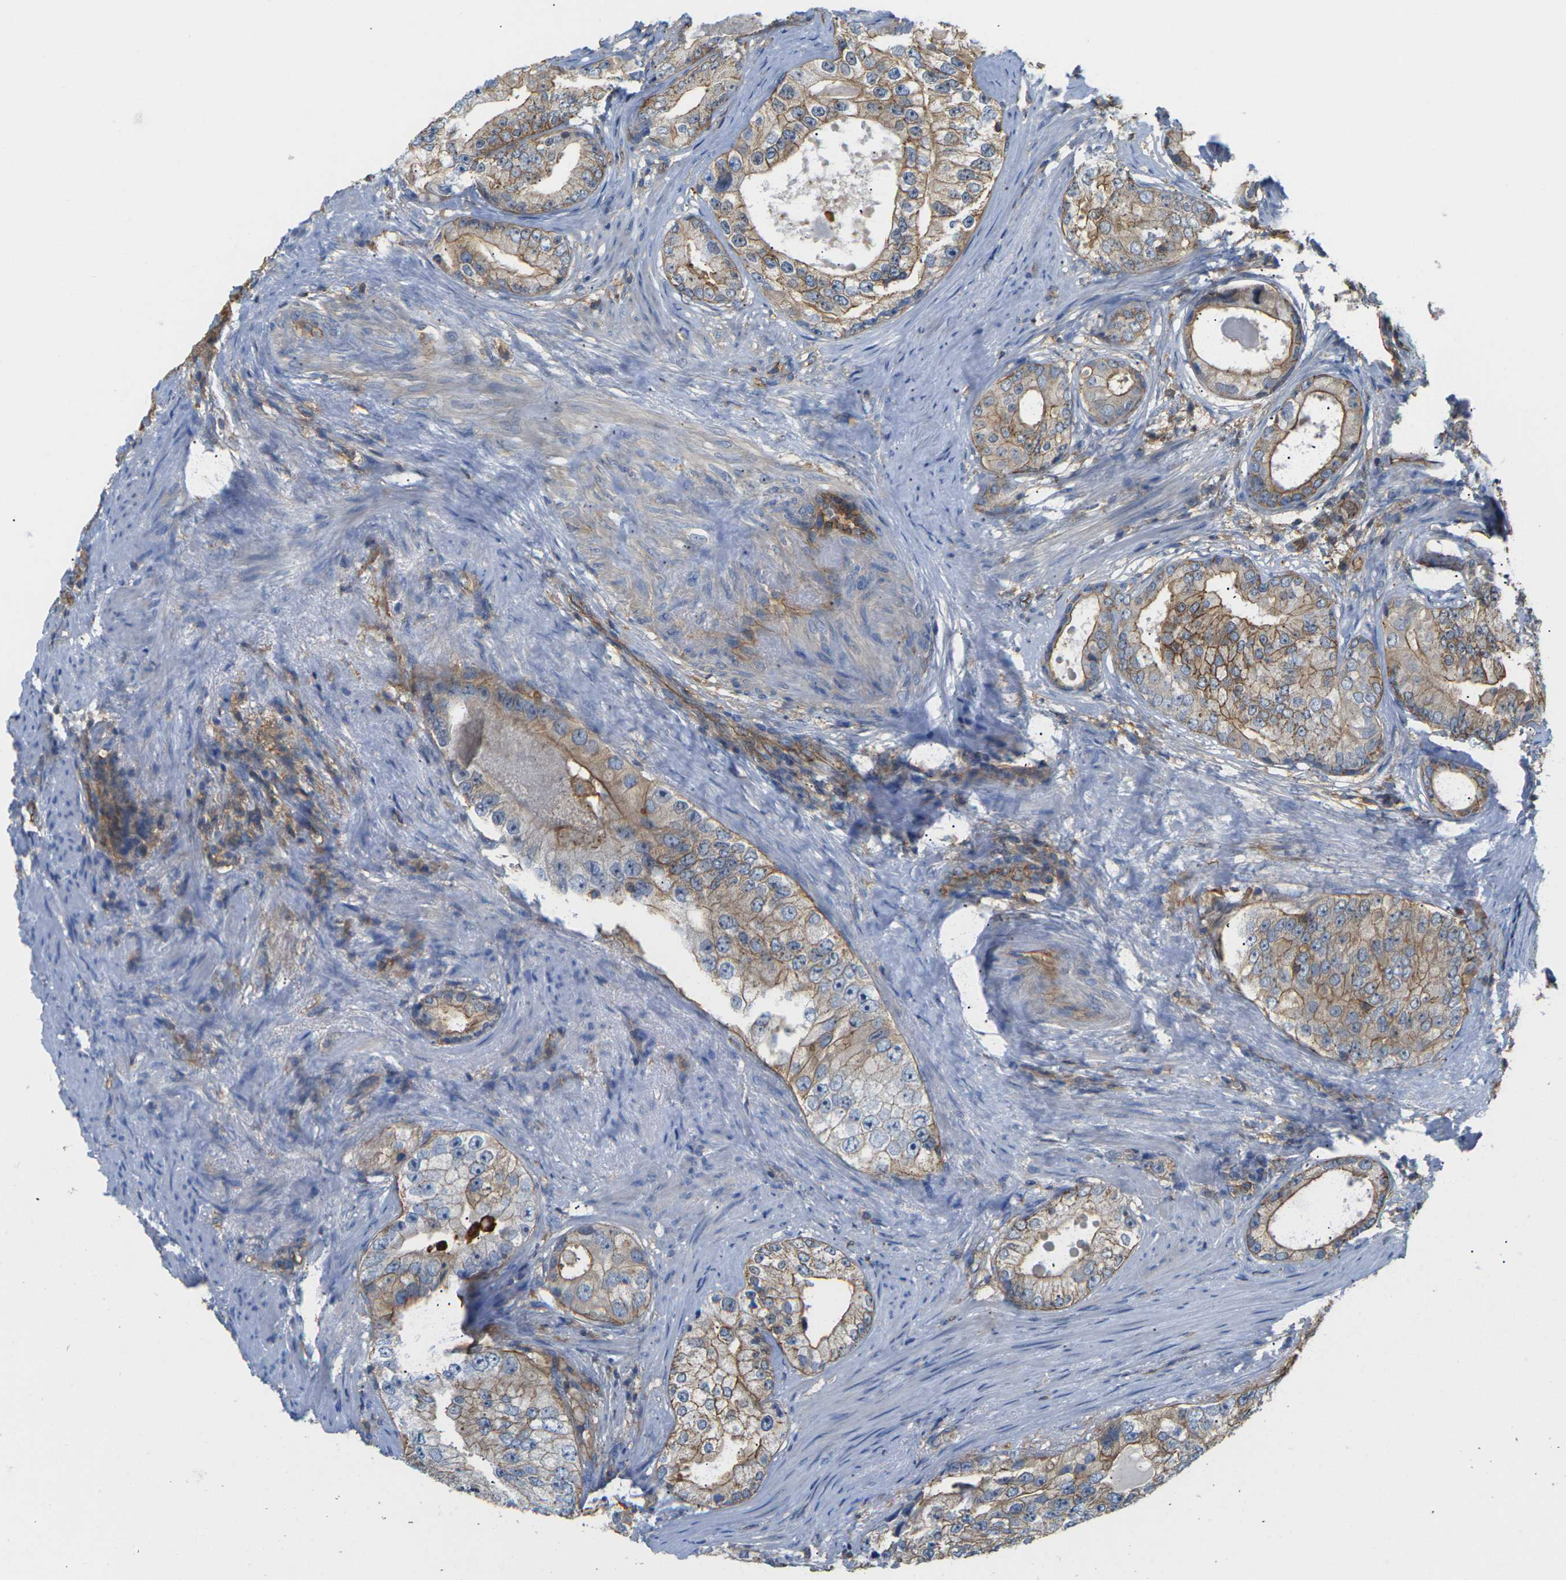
{"staining": {"intensity": "moderate", "quantity": ">75%", "location": "cytoplasmic/membranous"}, "tissue": "prostate cancer", "cell_type": "Tumor cells", "image_type": "cancer", "snomed": [{"axis": "morphology", "description": "Adenocarcinoma, High grade"}, {"axis": "topography", "description": "Prostate"}], "caption": "DAB (3,3'-diaminobenzidine) immunohistochemical staining of human prostate adenocarcinoma (high-grade) demonstrates moderate cytoplasmic/membranous protein positivity in approximately >75% of tumor cells.", "gene": "IQGAP1", "patient": {"sex": "male", "age": 66}}